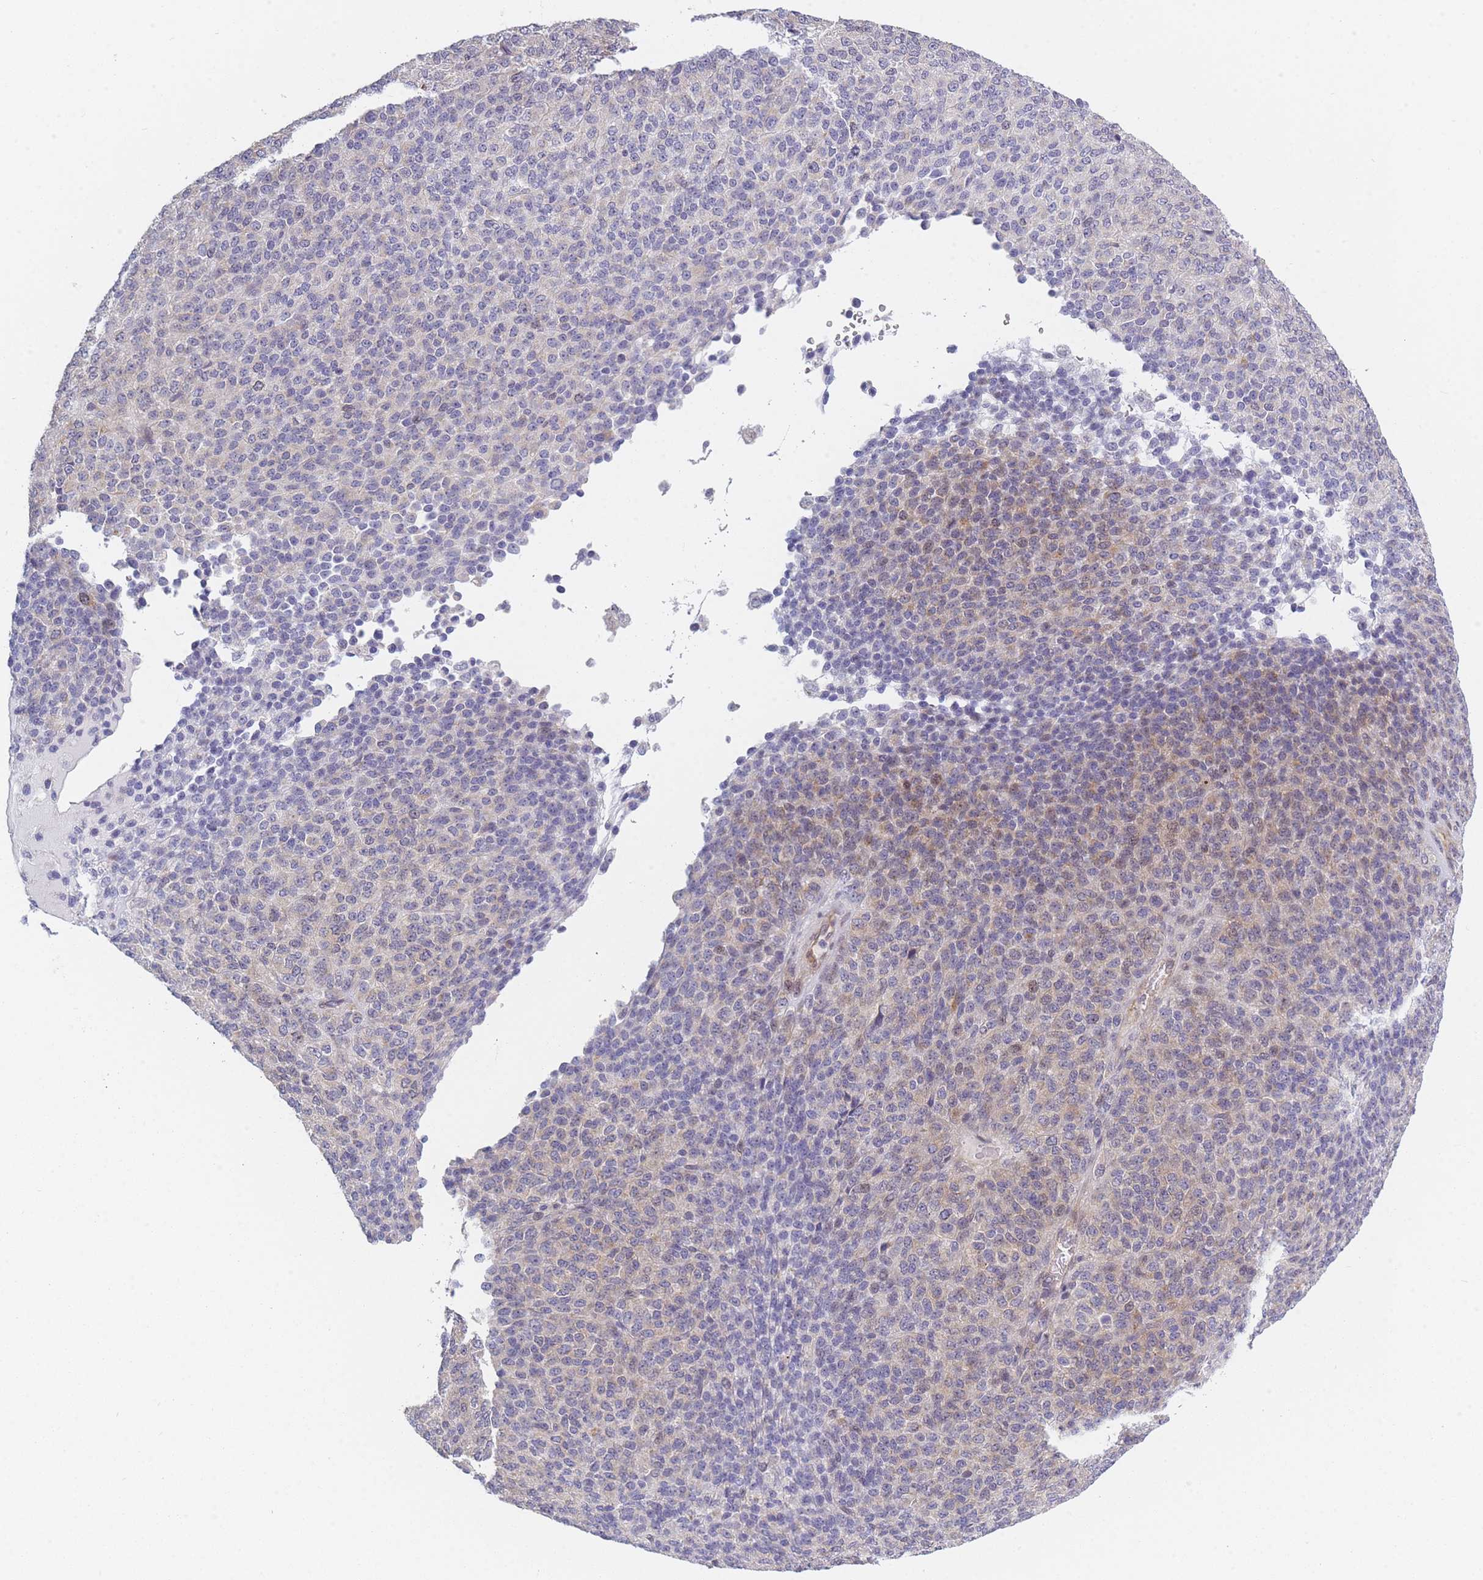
{"staining": {"intensity": "weak", "quantity": "25%-75%", "location": "cytoplasmic/membranous"}, "tissue": "melanoma", "cell_type": "Tumor cells", "image_type": "cancer", "snomed": [{"axis": "morphology", "description": "Malignant melanoma, Metastatic site"}, {"axis": "topography", "description": "Brain"}], "caption": "Immunohistochemical staining of human malignant melanoma (metastatic site) exhibits low levels of weak cytoplasmic/membranous protein expression in about 25%-75% of tumor cells. (Brightfield microscopy of DAB IHC at high magnification).", "gene": "SLC7A6", "patient": {"sex": "female", "age": 56}}